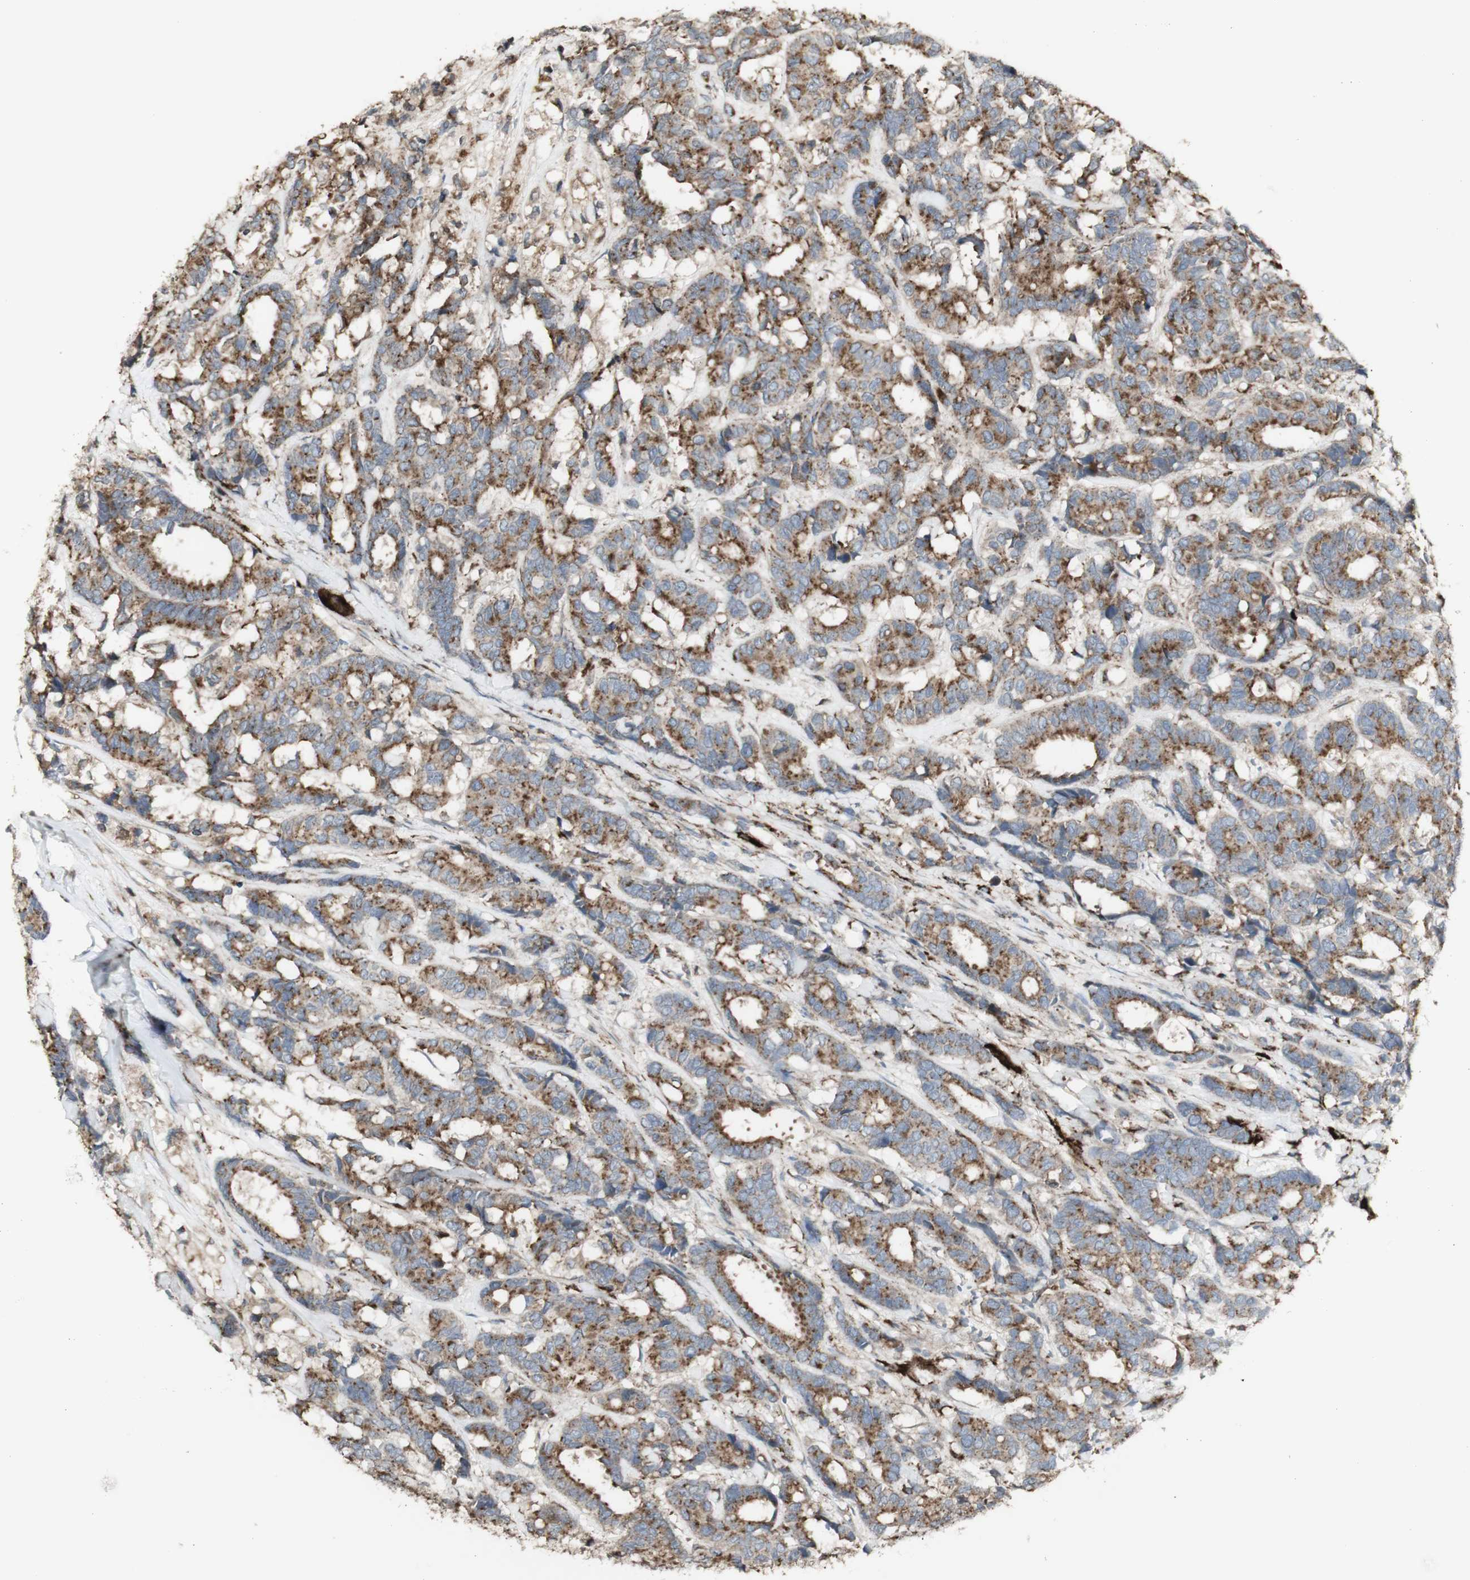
{"staining": {"intensity": "moderate", "quantity": ">75%", "location": "cytoplasmic/membranous"}, "tissue": "breast cancer", "cell_type": "Tumor cells", "image_type": "cancer", "snomed": [{"axis": "morphology", "description": "Duct carcinoma"}, {"axis": "topography", "description": "Breast"}], "caption": "This photomicrograph exhibits breast cancer (intraductal carcinoma) stained with IHC to label a protein in brown. The cytoplasmic/membranous of tumor cells show moderate positivity for the protein. Nuclei are counter-stained blue.", "gene": "ATP6V1E1", "patient": {"sex": "female", "age": 87}}